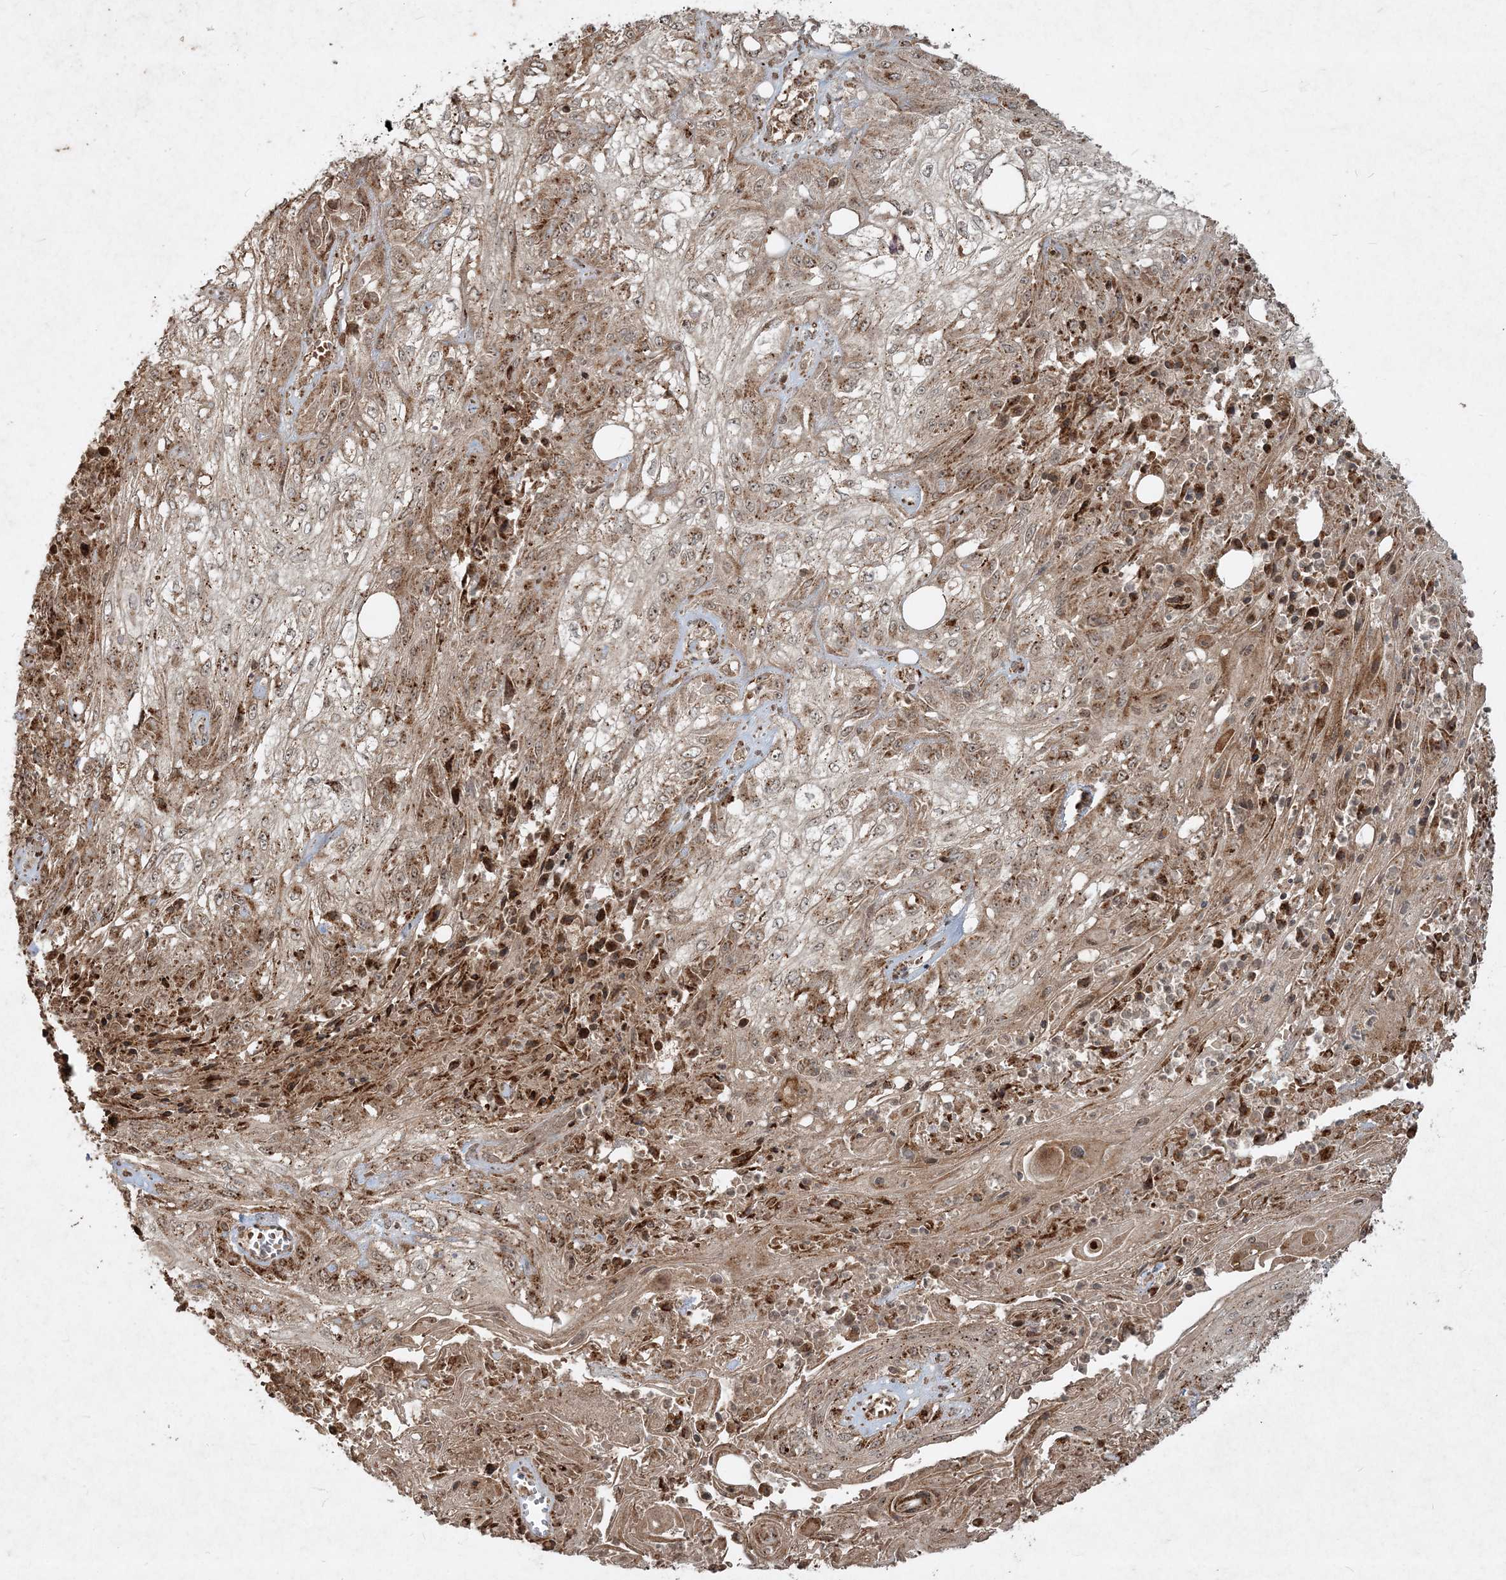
{"staining": {"intensity": "weak", "quantity": ">75%", "location": "cytoplasmic/membranous"}, "tissue": "skin cancer", "cell_type": "Tumor cells", "image_type": "cancer", "snomed": [{"axis": "morphology", "description": "Squamous cell carcinoma, NOS"}, {"axis": "morphology", "description": "Squamous cell carcinoma, metastatic, NOS"}, {"axis": "topography", "description": "Skin"}, {"axis": "topography", "description": "Lymph node"}], "caption": "The histopathology image displays immunohistochemical staining of skin metastatic squamous cell carcinoma. There is weak cytoplasmic/membranous staining is appreciated in approximately >75% of tumor cells.", "gene": "NARS1", "patient": {"sex": "male", "age": 75}}